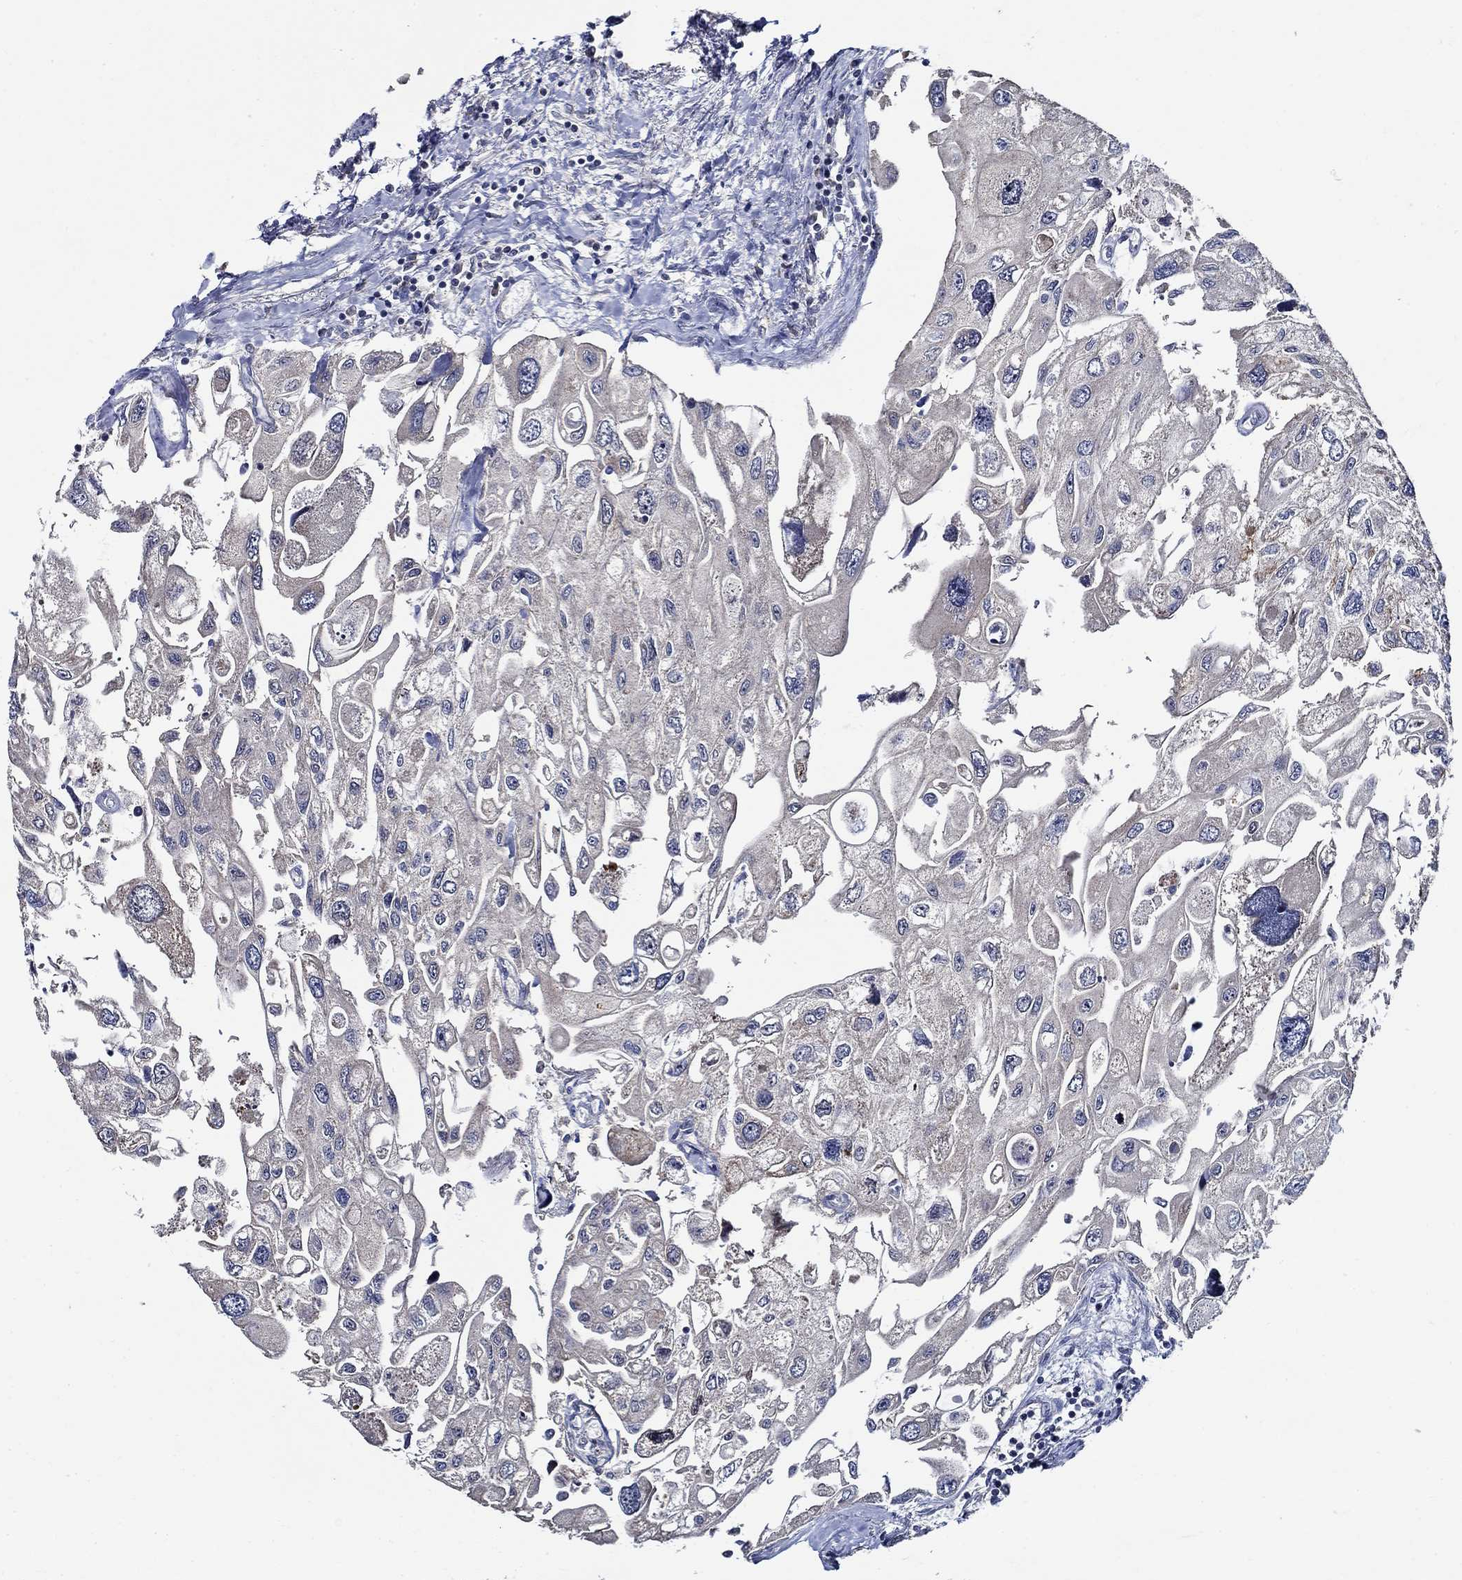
{"staining": {"intensity": "negative", "quantity": "none", "location": "none"}, "tissue": "urothelial cancer", "cell_type": "Tumor cells", "image_type": "cancer", "snomed": [{"axis": "morphology", "description": "Urothelial carcinoma, High grade"}, {"axis": "topography", "description": "Urinary bladder"}], "caption": "This is an immunohistochemistry (IHC) histopathology image of urothelial cancer. There is no expression in tumor cells.", "gene": "WDR53", "patient": {"sex": "male", "age": 59}}